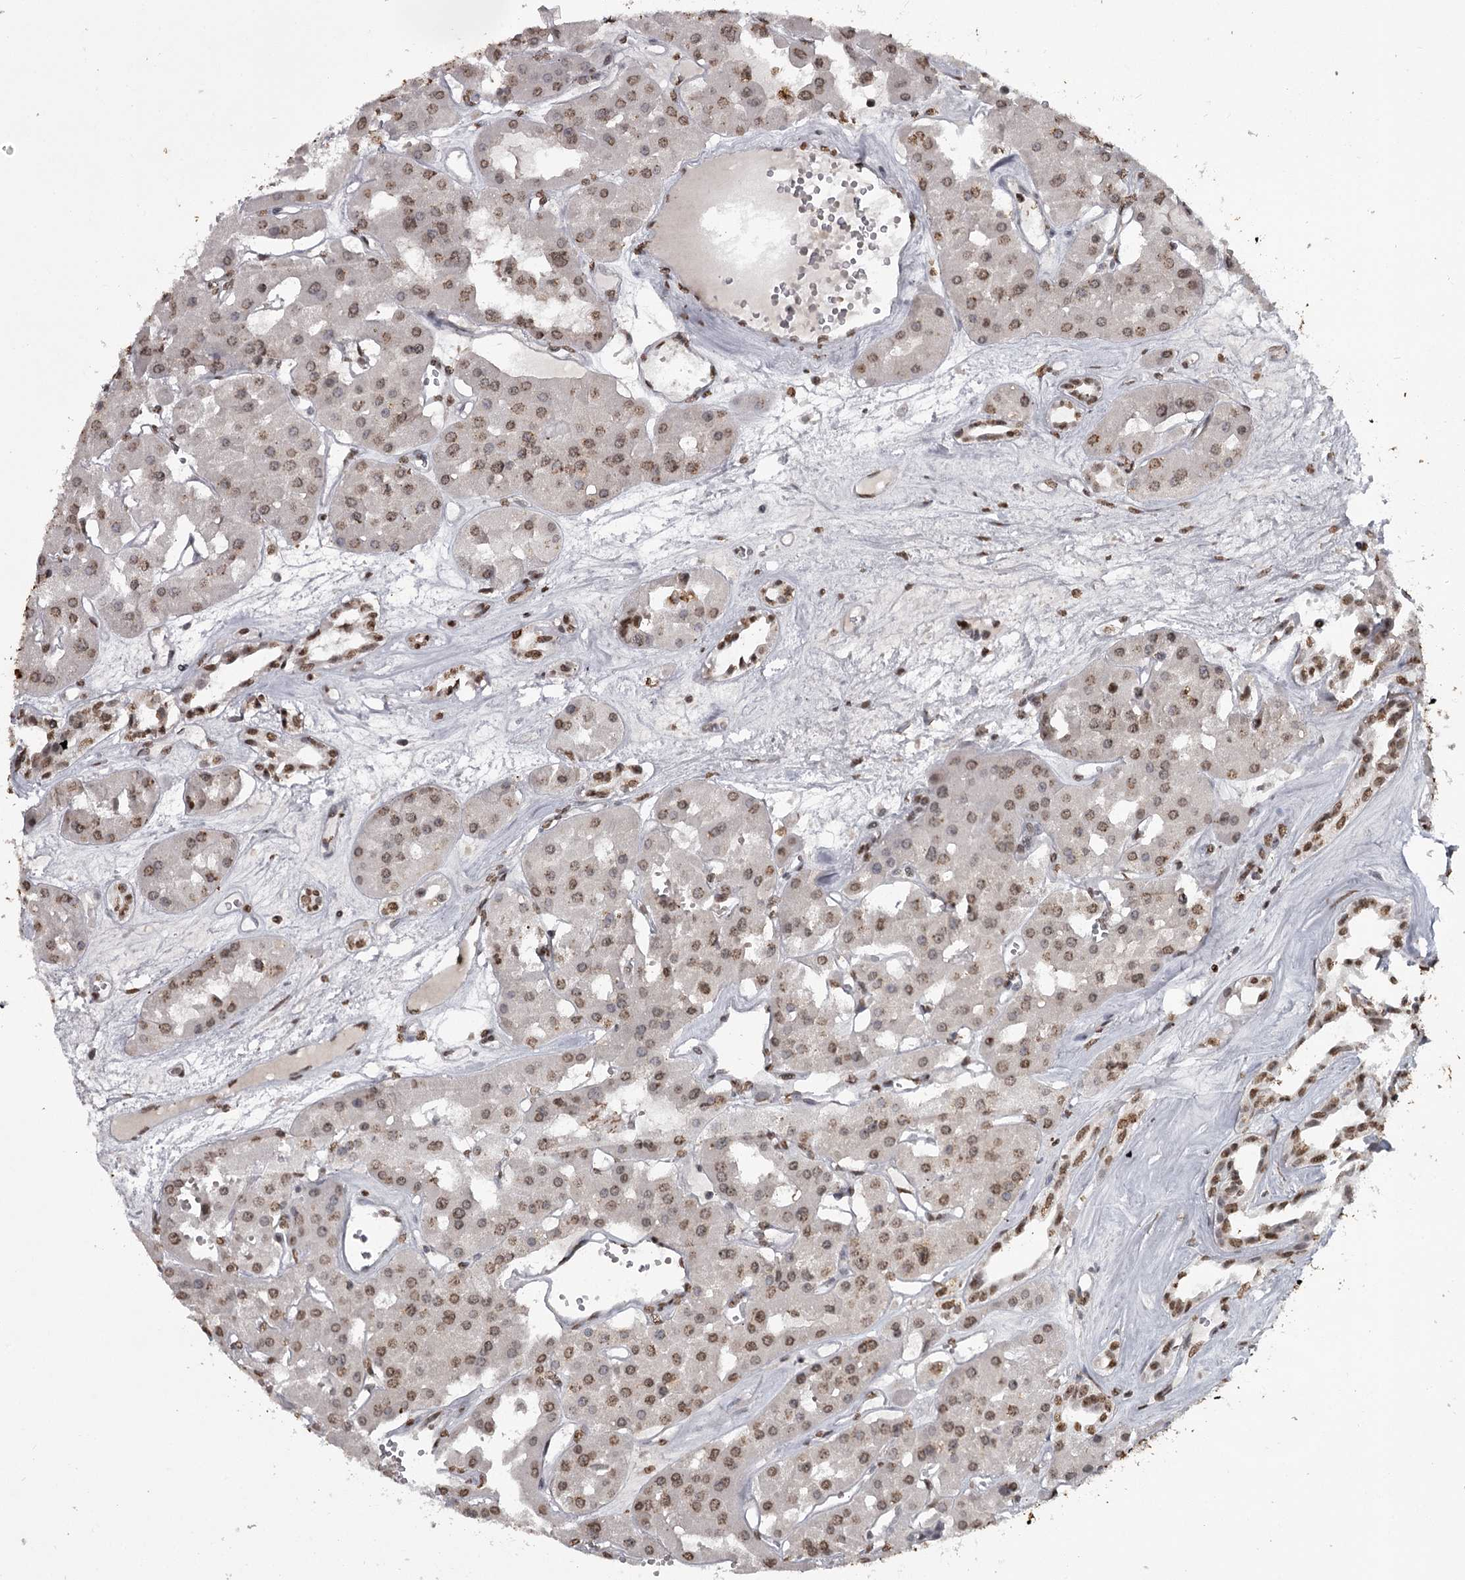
{"staining": {"intensity": "moderate", "quantity": ">75%", "location": "nuclear"}, "tissue": "renal cancer", "cell_type": "Tumor cells", "image_type": "cancer", "snomed": [{"axis": "morphology", "description": "Carcinoma, NOS"}, {"axis": "topography", "description": "Kidney"}], "caption": "The micrograph shows immunohistochemical staining of carcinoma (renal). There is moderate nuclear expression is appreciated in approximately >75% of tumor cells.", "gene": "THYN1", "patient": {"sex": "female", "age": 75}}